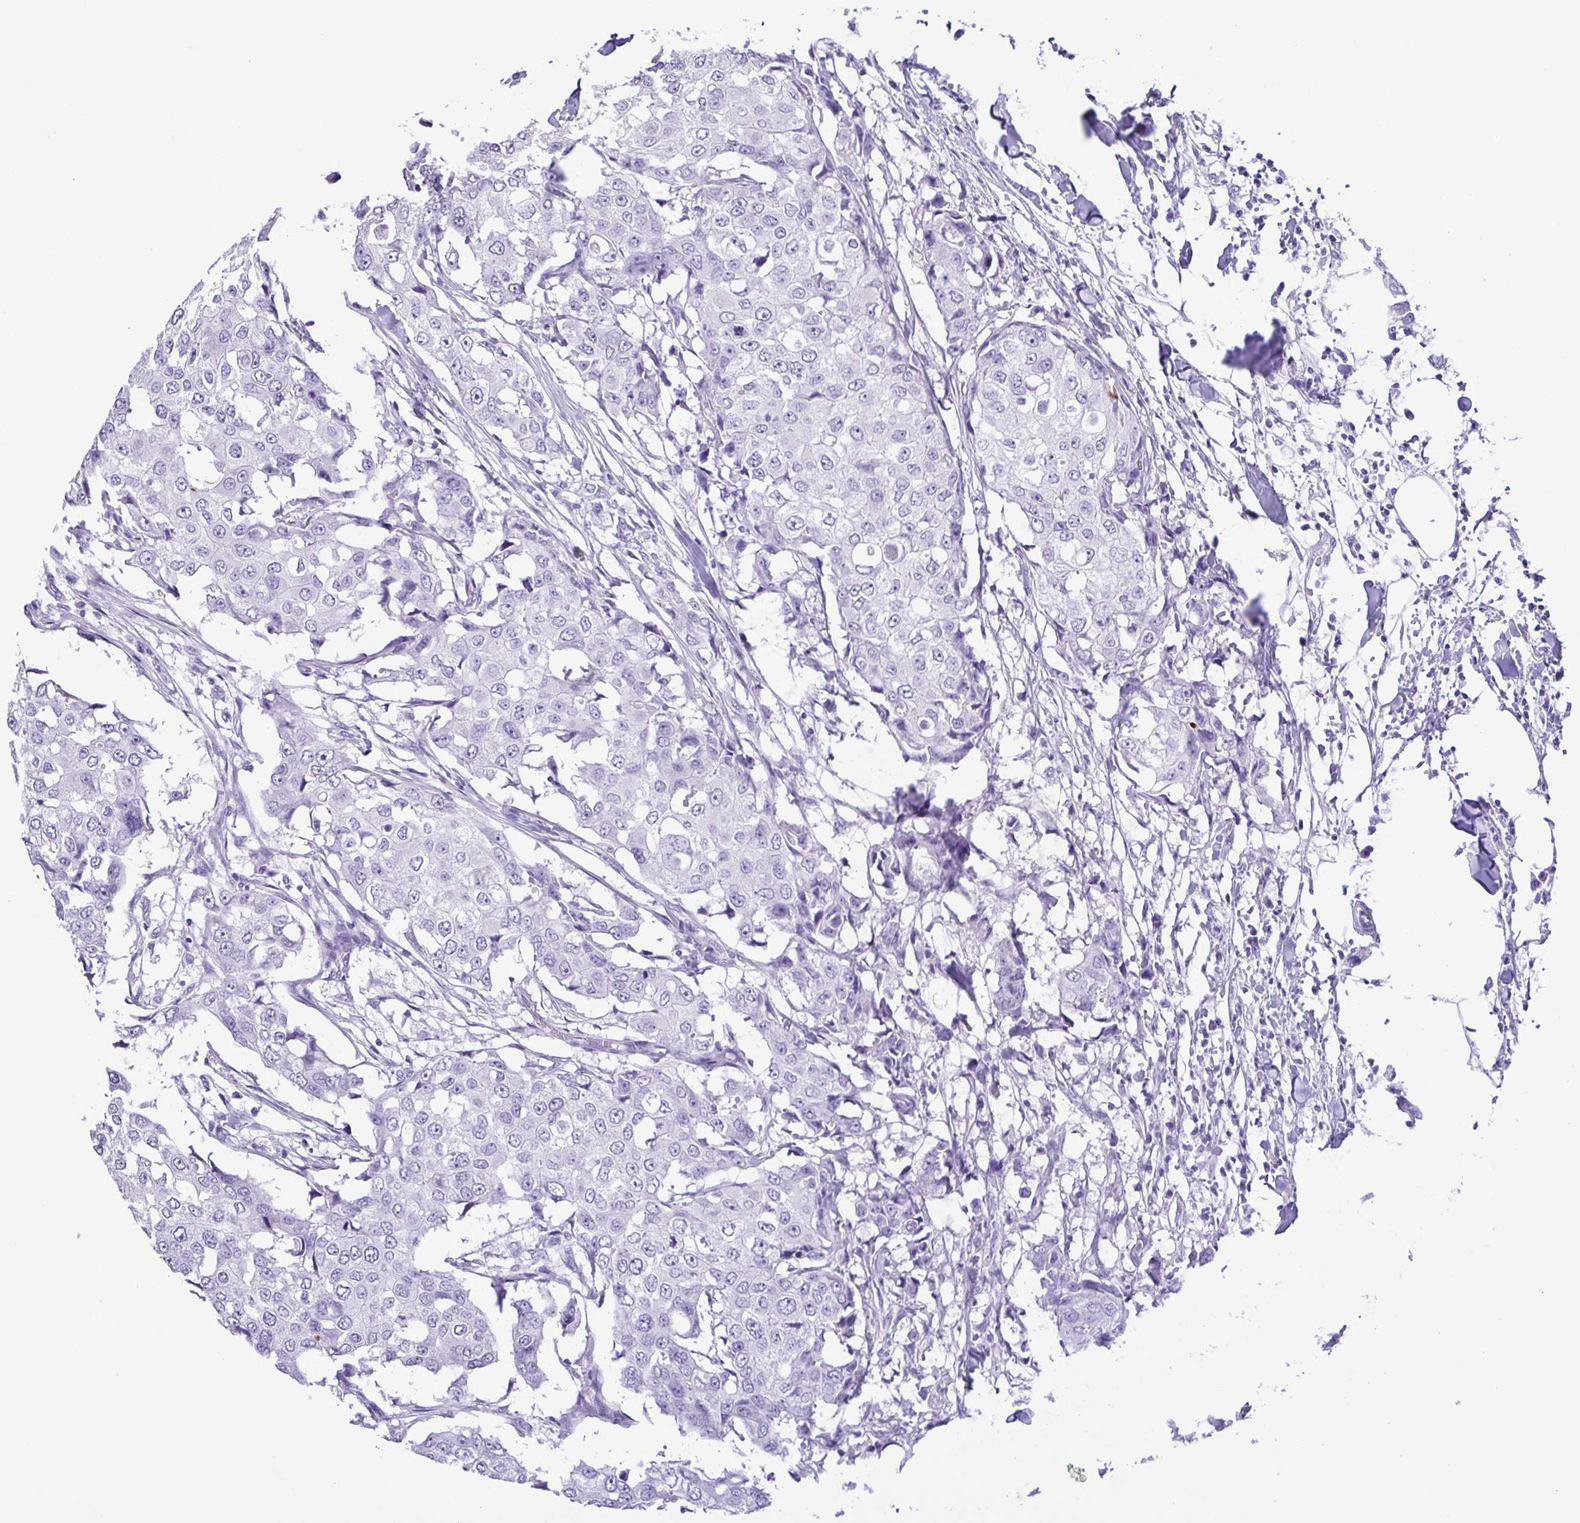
{"staining": {"intensity": "negative", "quantity": "none", "location": "none"}, "tissue": "breast cancer", "cell_type": "Tumor cells", "image_type": "cancer", "snomed": [{"axis": "morphology", "description": "Duct carcinoma"}, {"axis": "topography", "description": "Breast"}], "caption": "Tumor cells are negative for brown protein staining in breast invasive ductal carcinoma. Nuclei are stained in blue.", "gene": "OVGP1", "patient": {"sex": "female", "age": 27}}